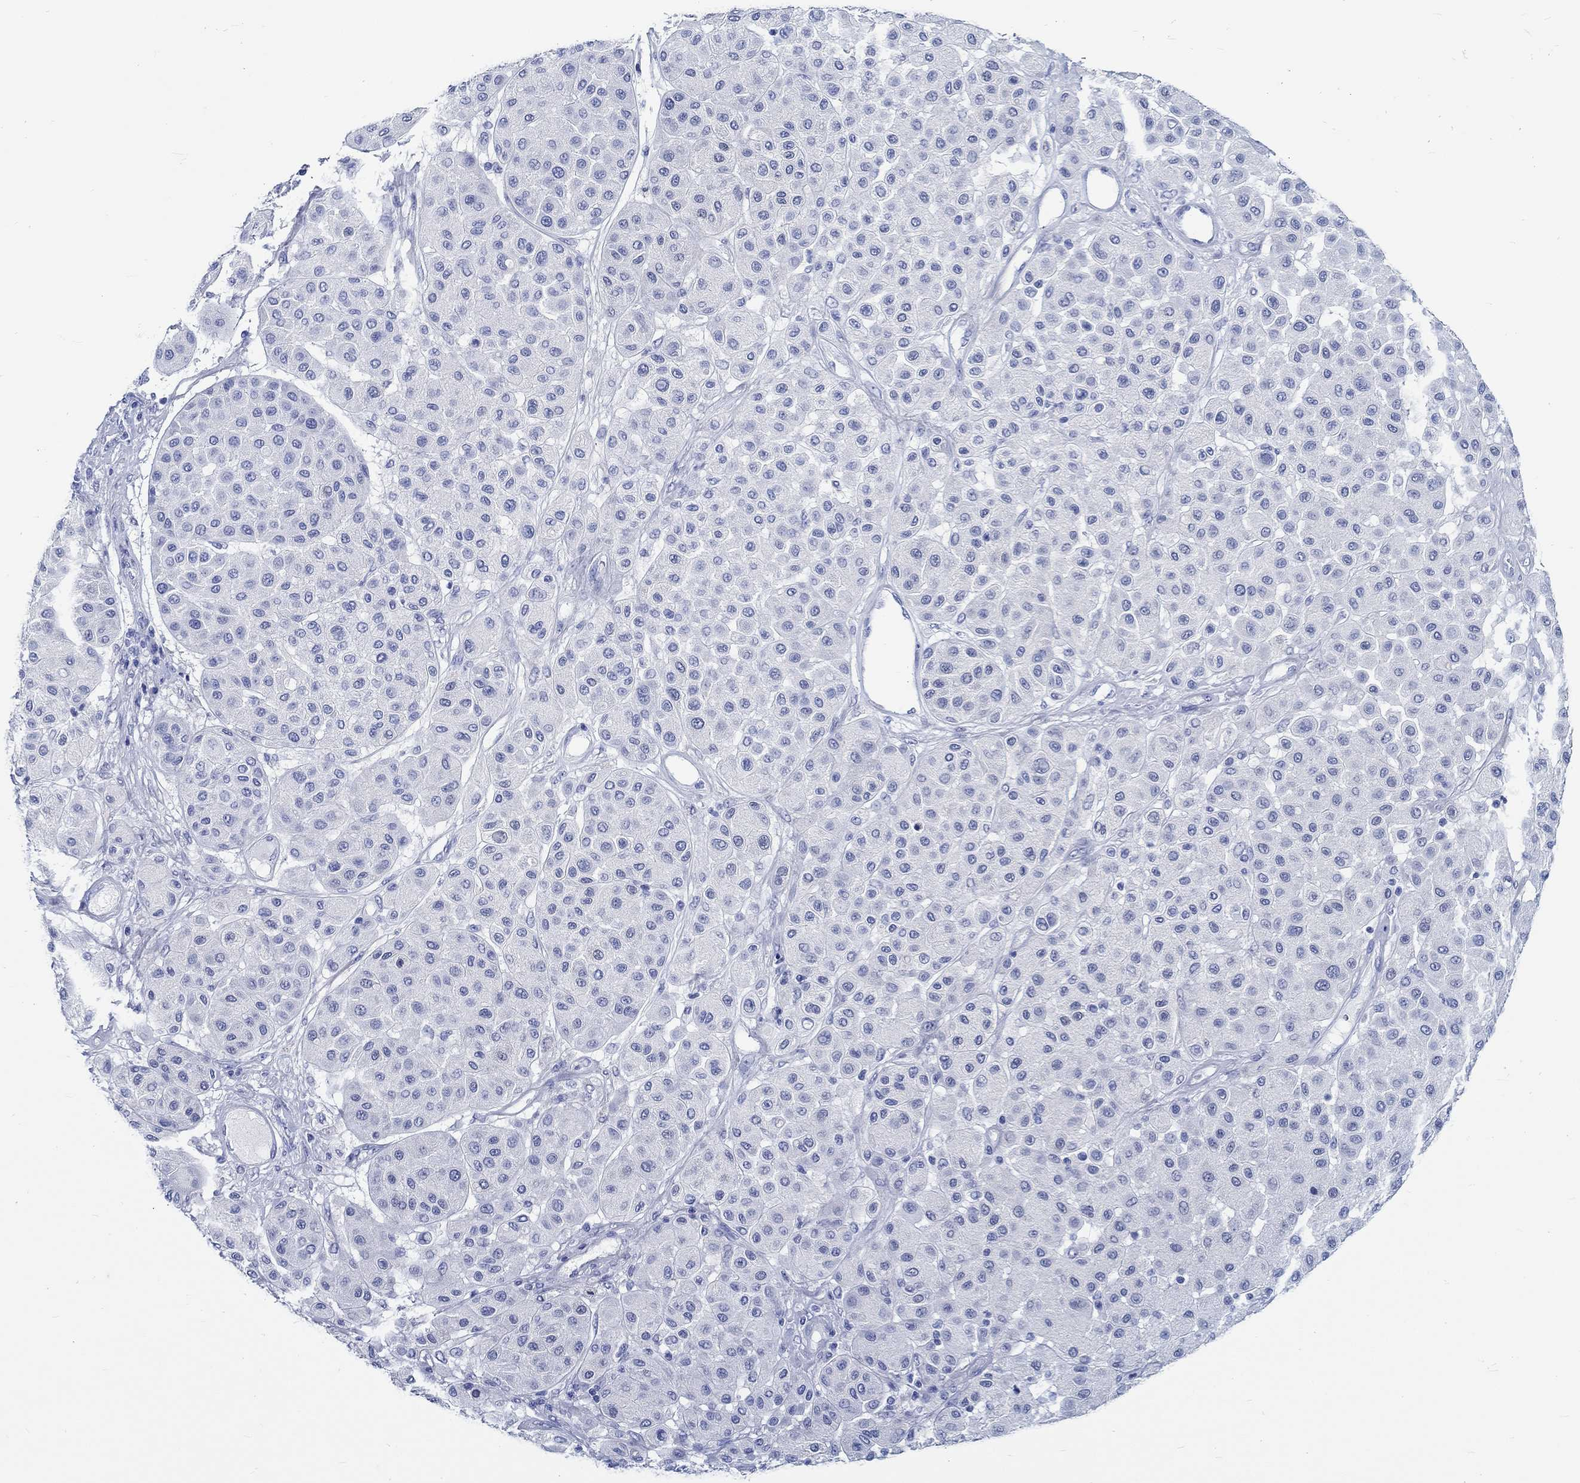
{"staining": {"intensity": "negative", "quantity": "none", "location": "none"}, "tissue": "melanoma", "cell_type": "Tumor cells", "image_type": "cancer", "snomed": [{"axis": "morphology", "description": "Malignant melanoma, Metastatic site"}, {"axis": "topography", "description": "Smooth muscle"}], "caption": "An immunohistochemistry micrograph of melanoma is shown. There is no staining in tumor cells of melanoma.", "gene": "RD3L", "patient": {"sex": "male", "age": 41}}